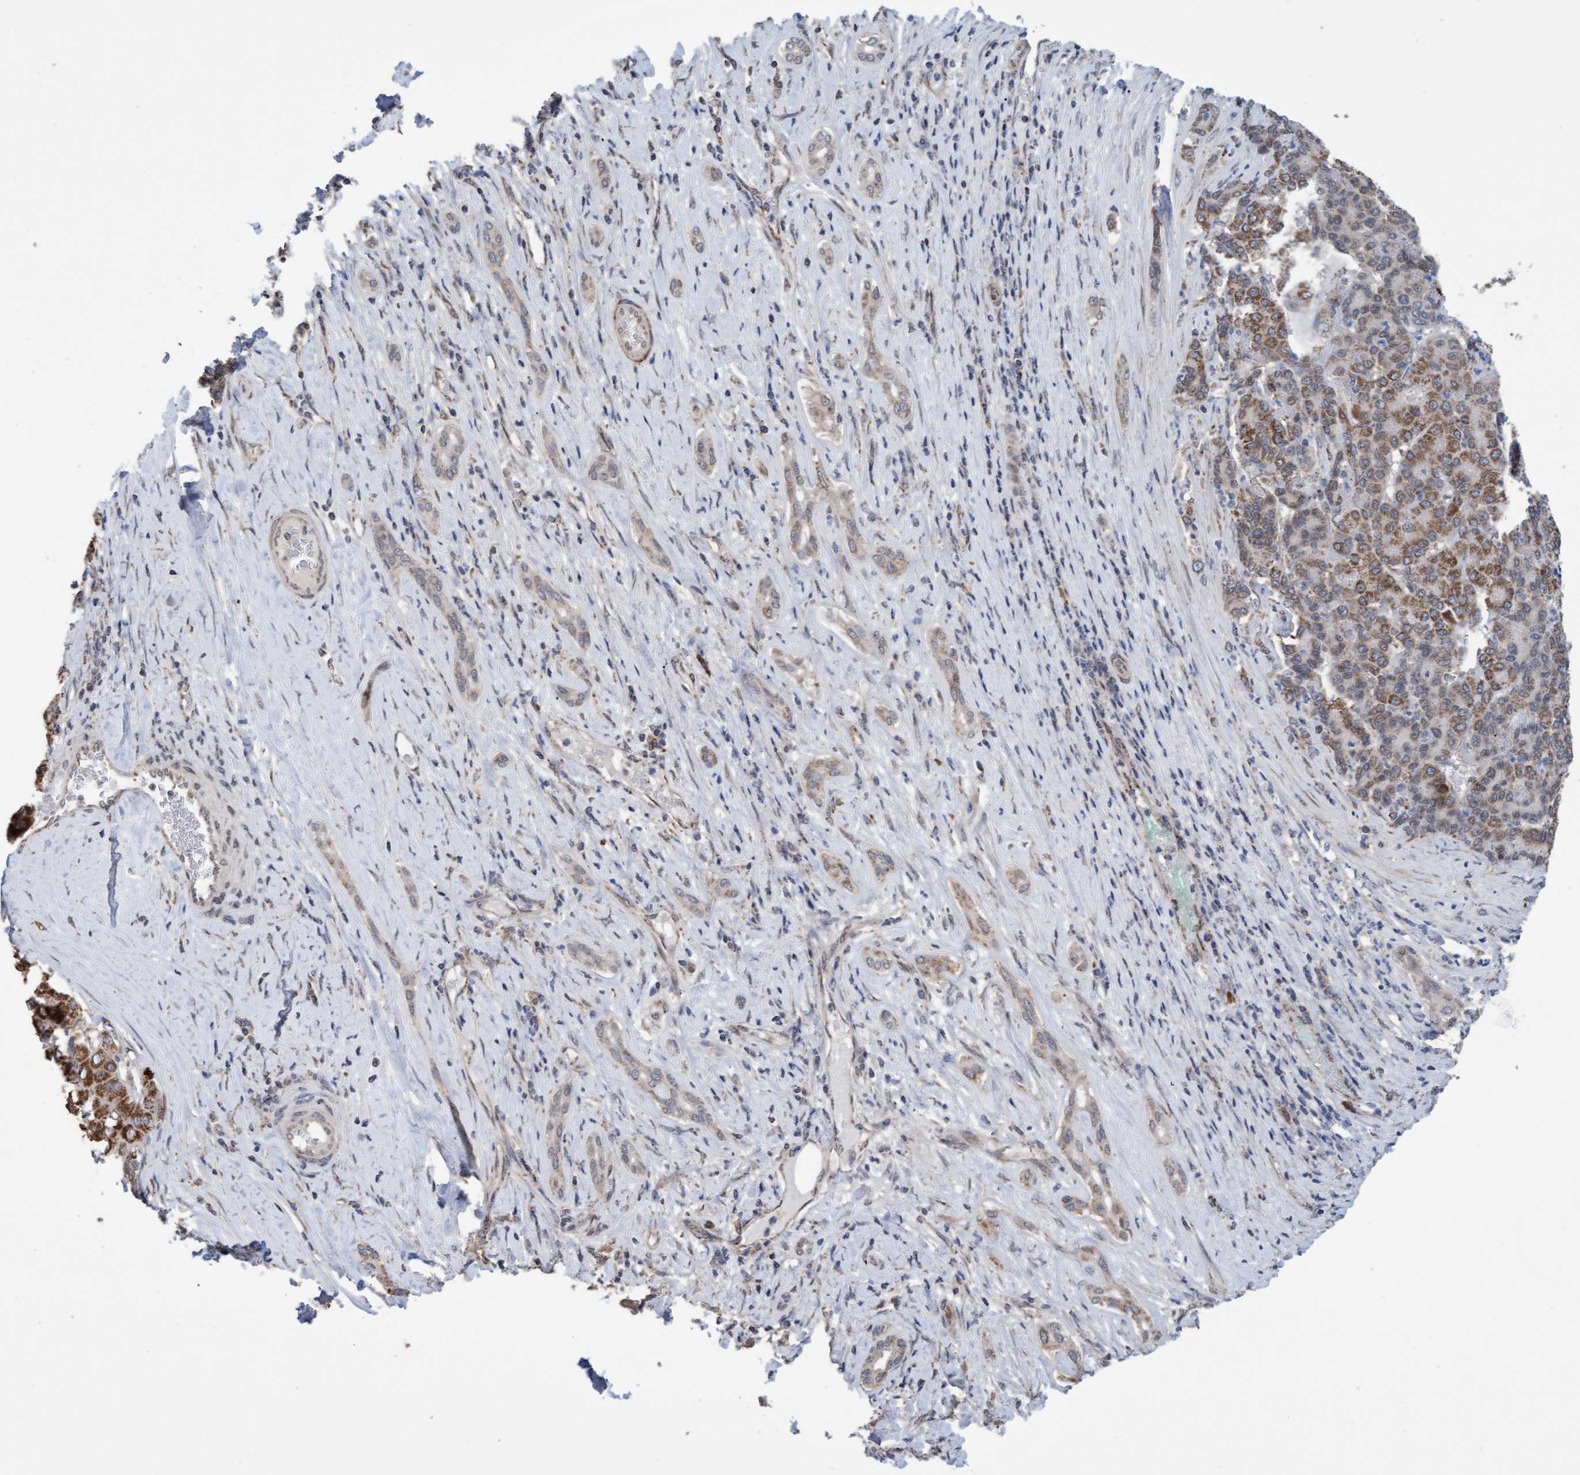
{"staining": {"intensity": "moderate", "quantity": ">75%", "location": "cytoplasmic/membranous"}, "tissue": "liver cancer", "cell_type": "Tumor cells", "image_type": "cancer", "snomed": [{"axis": "morphology", "description": "Carcinoma, Hepatocellular, NOS"}, {"axis": "topography", "description": "Liver"}], "caption": "This photomicrograph displays IHC staining of hepatocellular carcinoma (liver), with medium moderate cytoplasmic/membranous expression in approximately >75% of tumor cells.", "gene": "MGLL", "patient": {"sex": "male", "age": 65}}